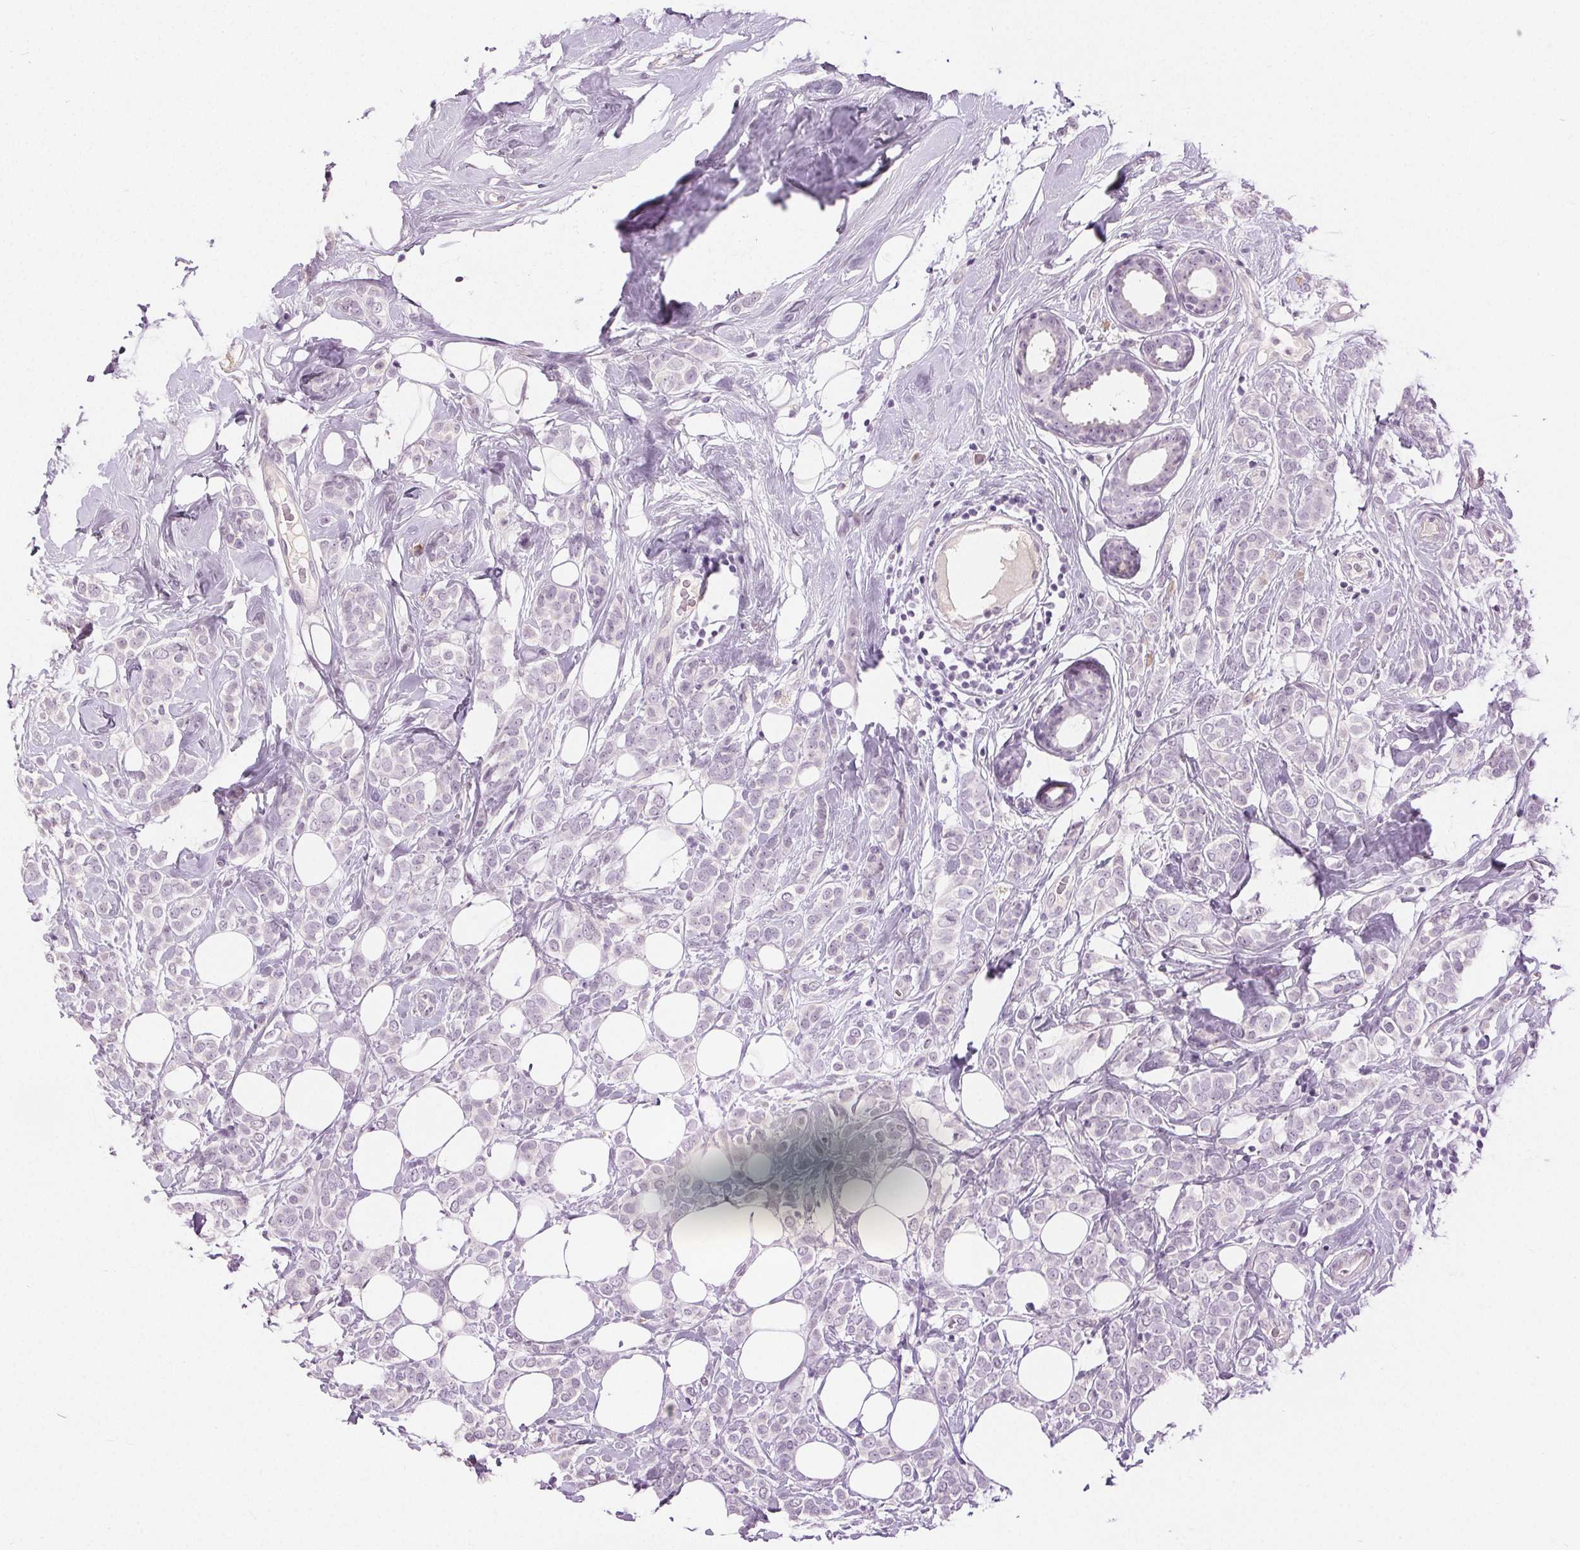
{"staining": {"intensity": "negative", "quantity": "none", "location": "none"}, "tissue": "breast cancer", "cell_type": "Tumor cells", "image_type": "cancer", "snomed": [{"axis": "morphology", "description": "Lobular carcinoma"}, {"axis": "topography", "description": "Breast"}], "caption": "Tumor cells are negative for brown protein staining in breast cancer (lobular carcinoma).", "gene": "DSG3", "patient": {"sex": "female", "age": 49}}